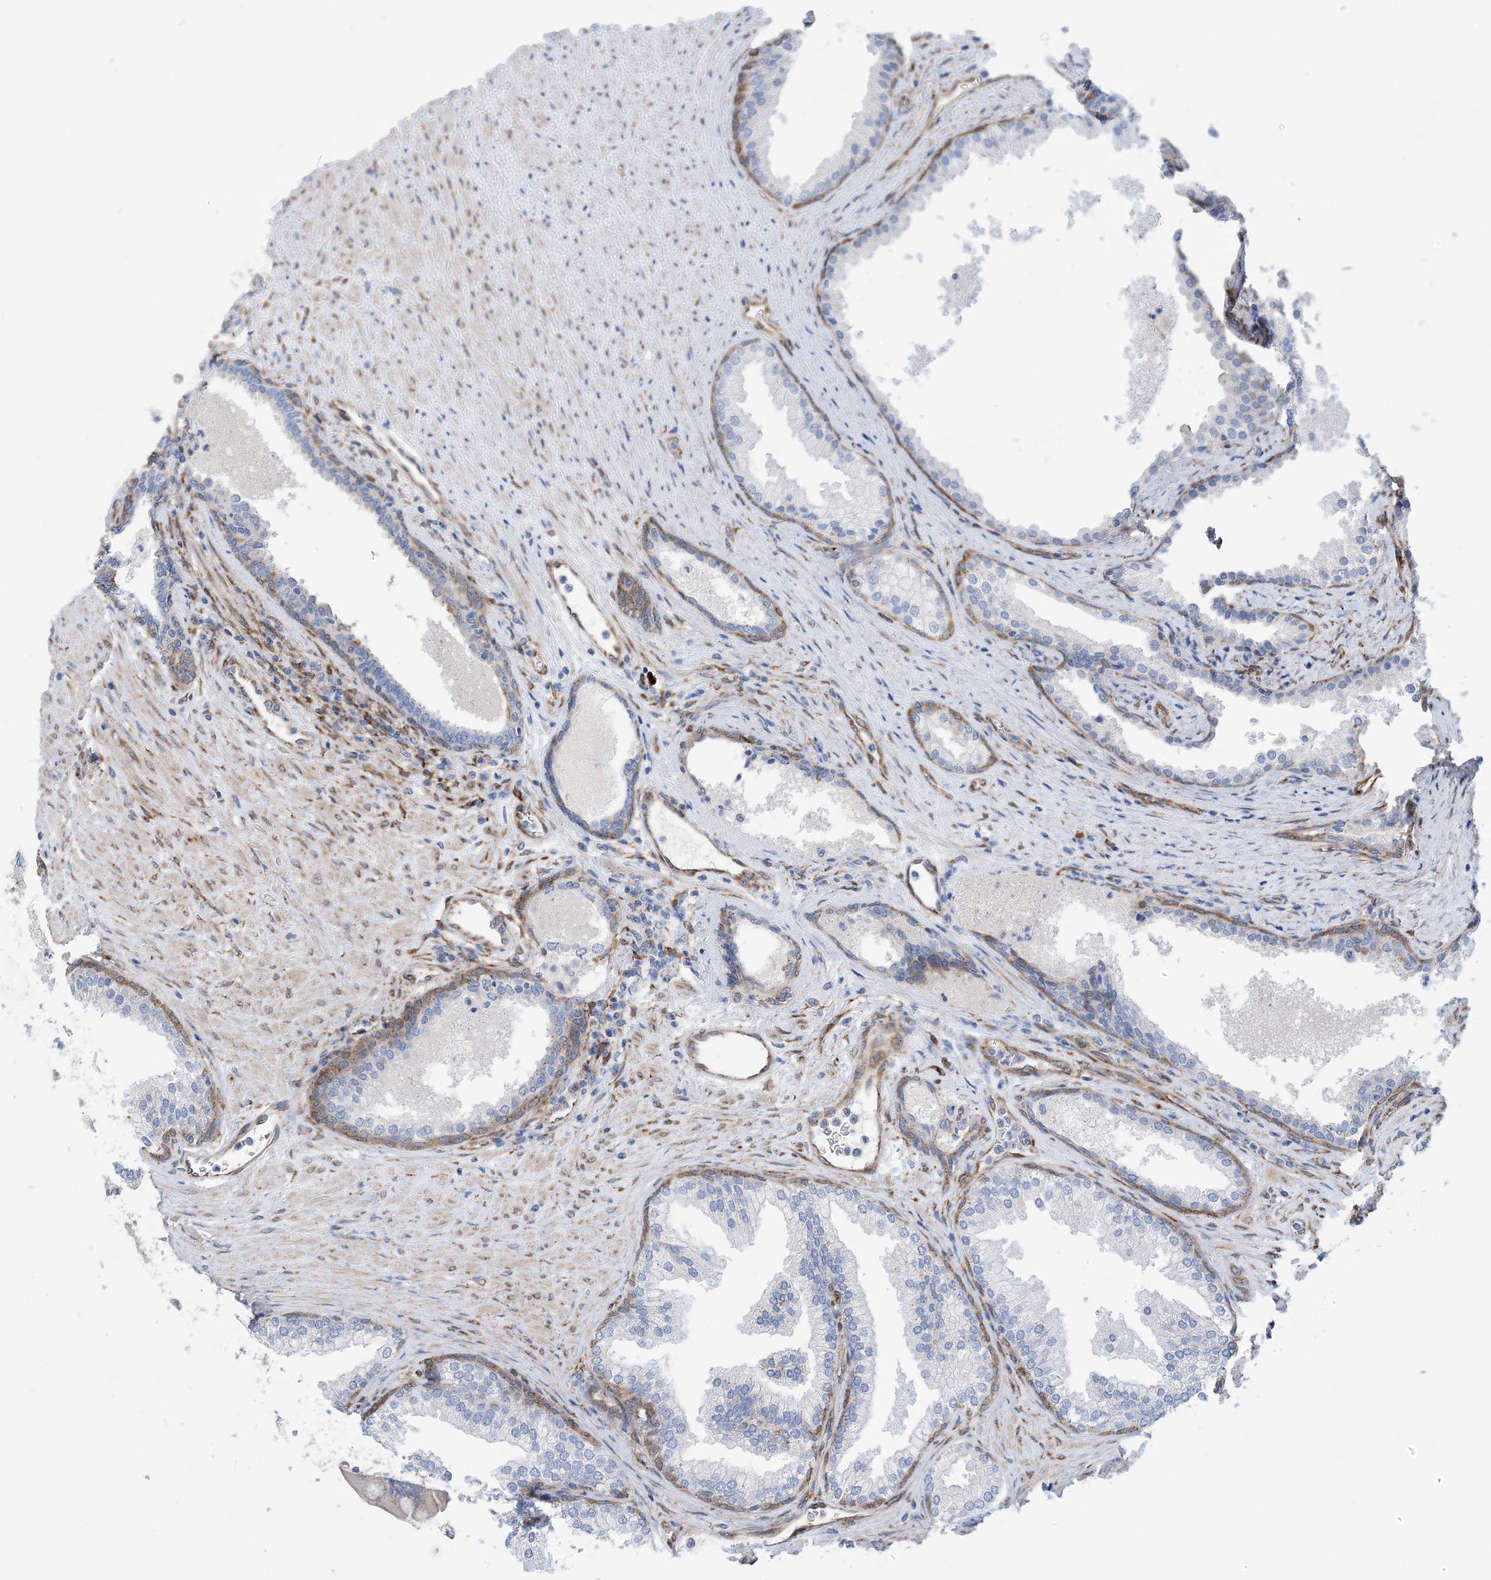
{"staining": {"intensity": "moderate", "quantity": "25%-75%", "location": "cytoplasmic/membranous"}, "tissue": "prostate", "cell_type": "Glandular cells", "image_type": "normal", "snomed": [{"axis": "morphology", "description": "Normal tissue, NOS"}, {"axis": "topography", "description": "Prostate"}], "caption": "Protein positivity by IHC displays moderate cytoplasmic/membranous positivity in approximately 25%-75% of glandular cells in normal prostate.", "gene": "RBMS3", "patient": {"sex": "male", "age": 76}}